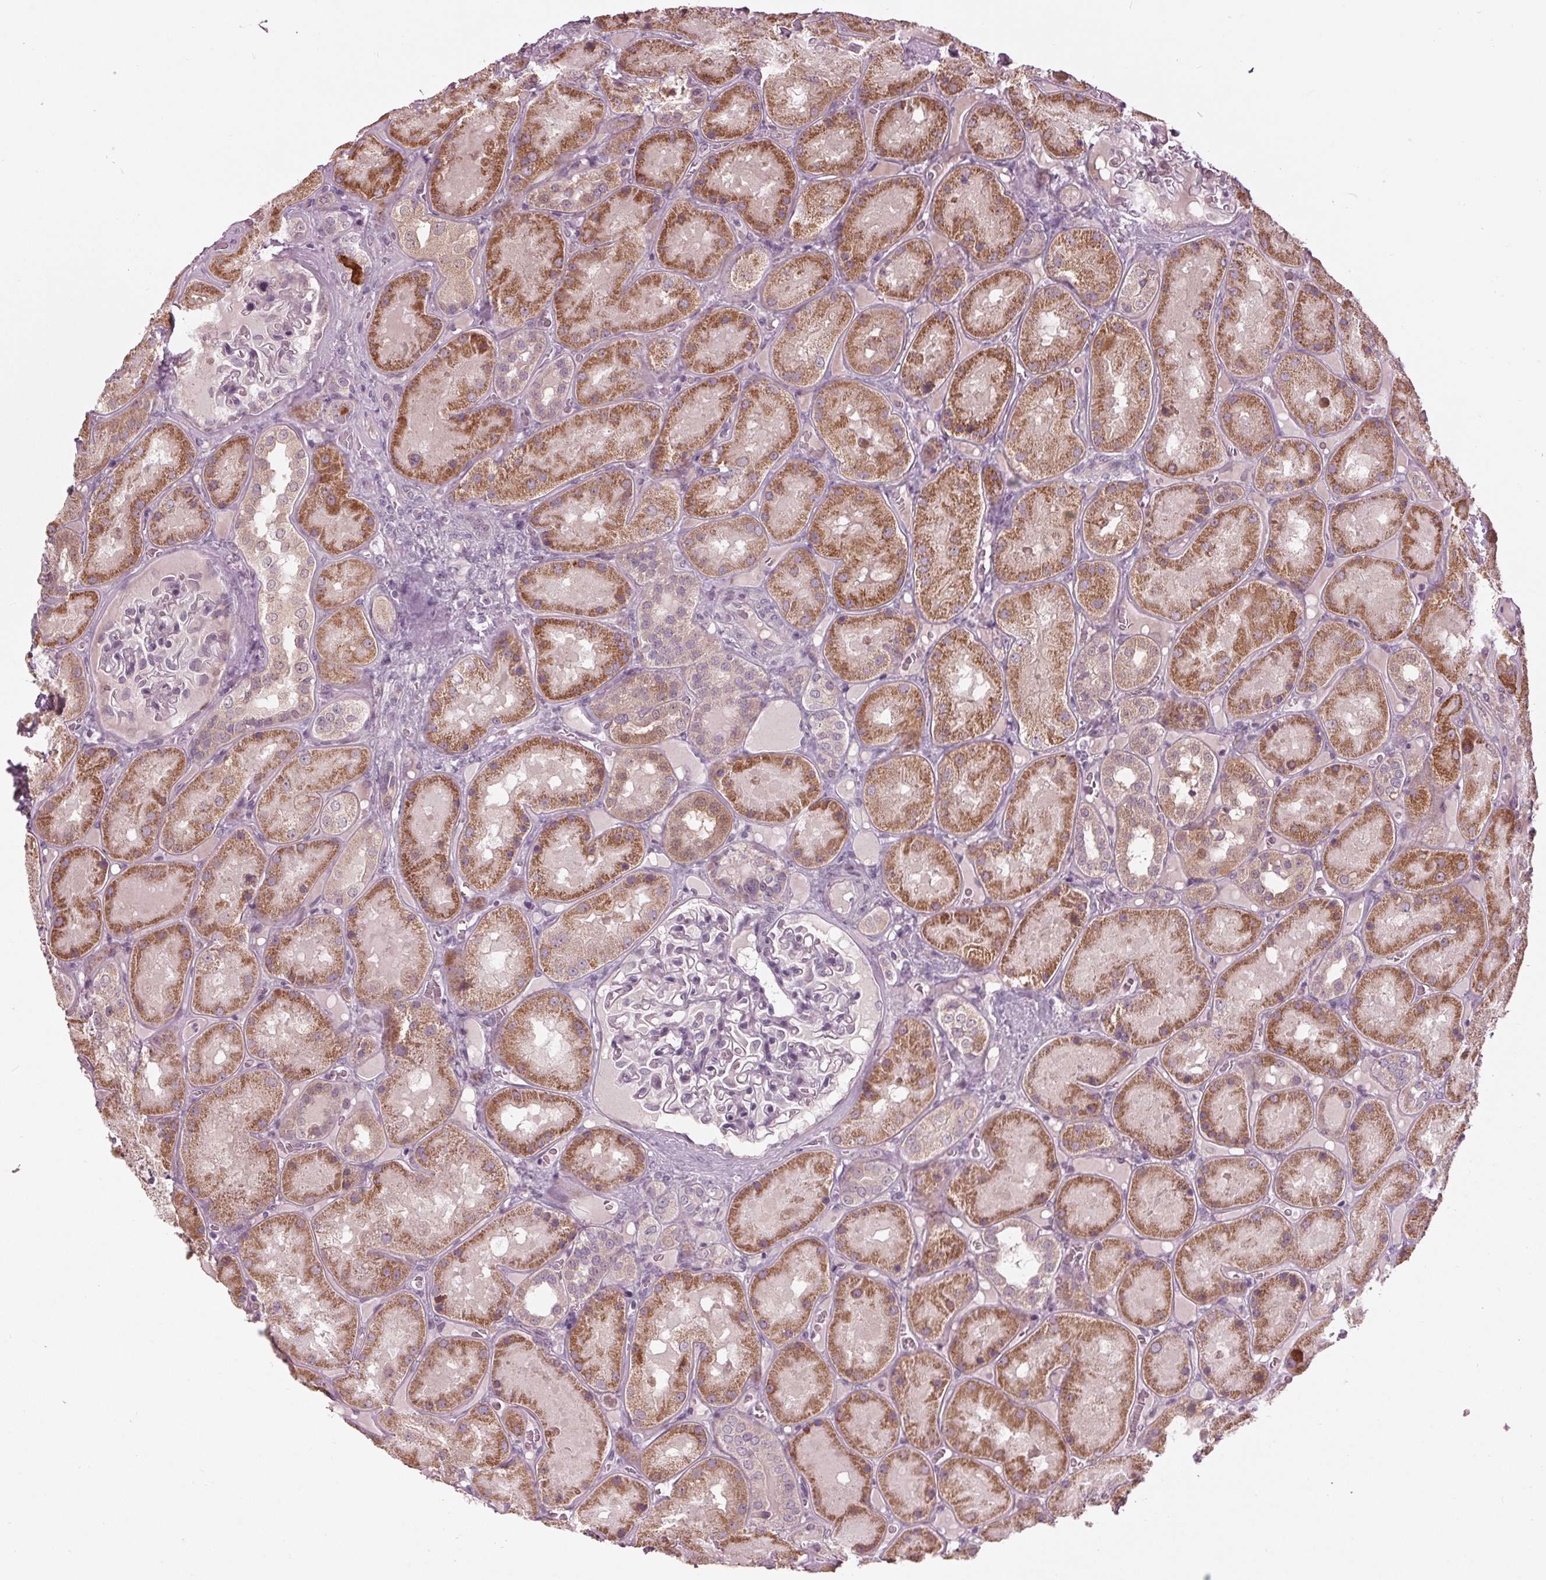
{"staining": {"intensity": "negative", "quantity": "none", "location": "none"}, "tissue": "kidney", "cell_type": "Cells in glomeruli", "image_type": "normal", "snomed": [{"axis": "morphology", "description": "Normal tissue, NOS"}, {"axis": "topography", "description": "Kidney"}], "caption": "Immunohistochemistry histopathology image of normal kidney stained for a protein (brown), which exhibits no staining in cells in glomeruli.", "gene": "ZNF605", "patient": {"sex": "male", "age": 73}}